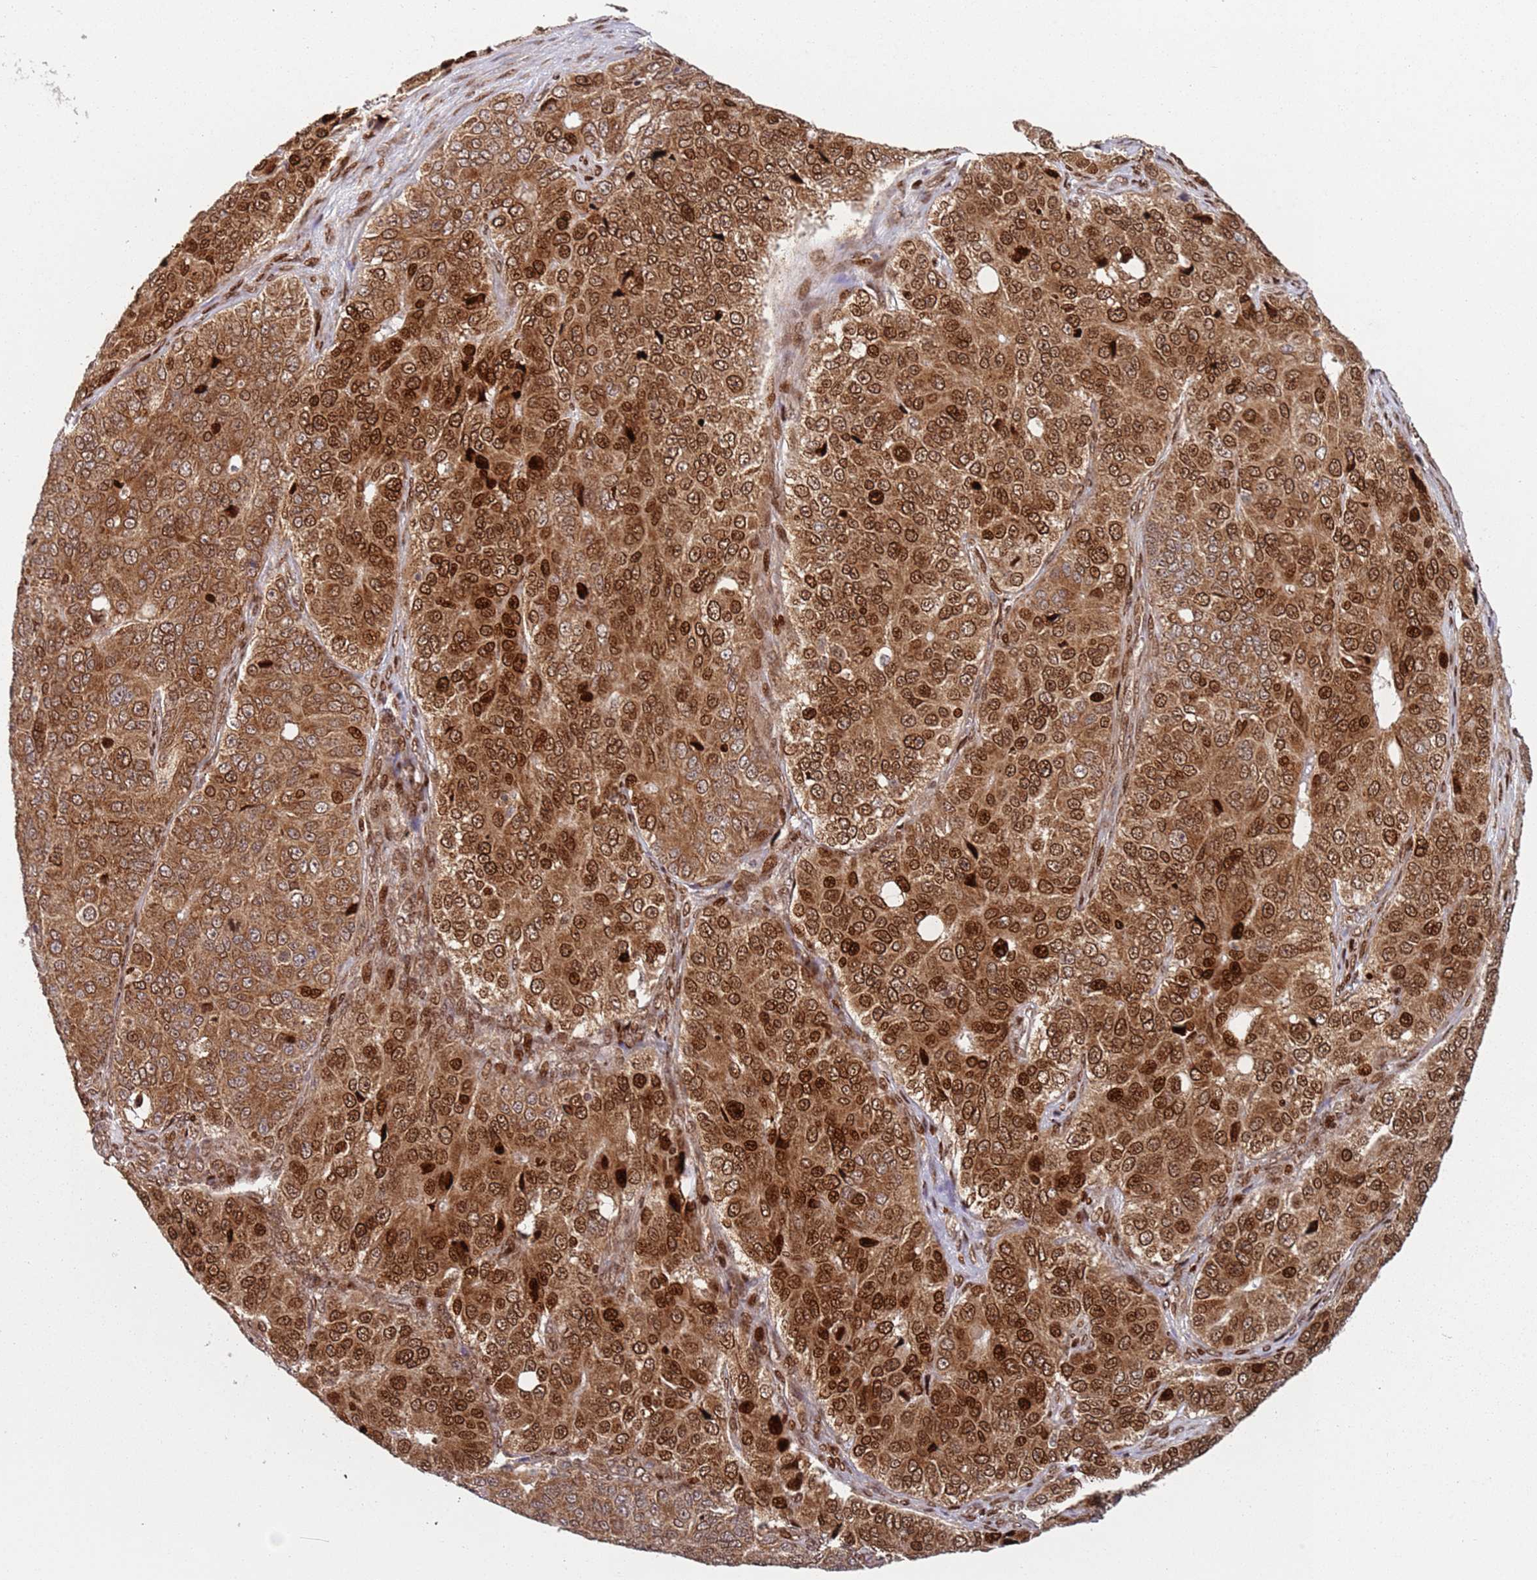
{"staining": {"intensity": "strong", "quantity": ">75%", "location": "cytoplasmic/membranous,nuclear"}, "tissue": "ovarian cancer", "cell_type": "Tumor cells", "image_type": "cancer", "snomed": [{"axis": "morphology", "description": "Carcinoma, endometroid"}, {"axis": "topography", "description": "Ovary"}], "caption": "Protein staining of ovarian cancer tissue displays strong cytoplasmic/membranous and nuclear positivity in about >75% of tumor cells.", "gene": "HNRNPLL", "patient": {"sex": "female", "age": 51}}